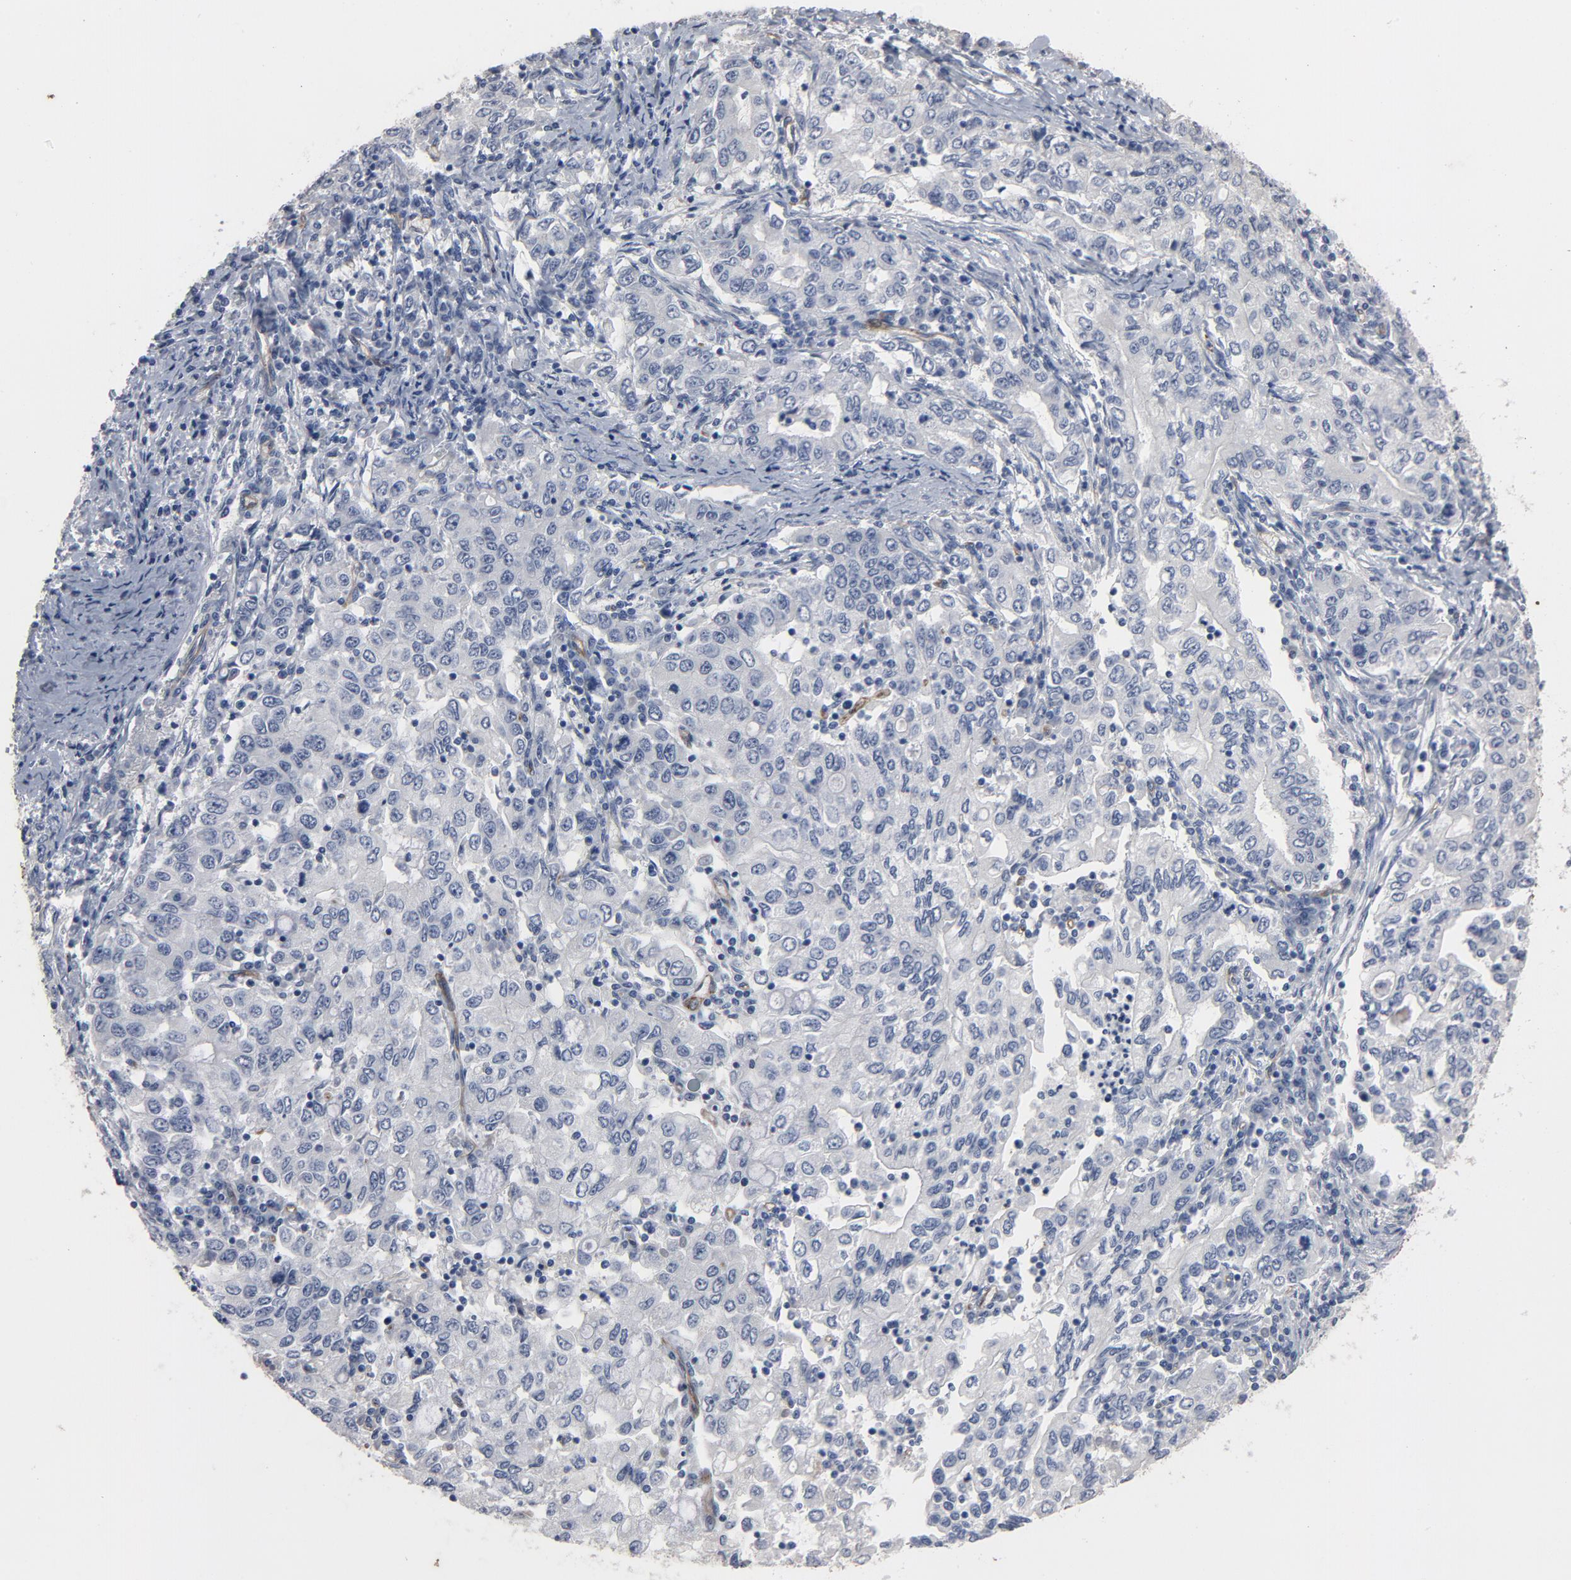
{"staining": {"intensity": "negative", "quantity": "none", "location": "none"}, "tissue": "stomach cancer", "cell_type": "Tumor cells", "image_type": "cancer", "snomed": [{"axis": "morphology", "description": "Adenocarcinoma, NOS"}, {"axis": "topography", "description": "Stomach, lower"}], "caption": "There is no significant staining in tumor cells of stomach cancer (adenocarcinoma).", "gene": "KDR", "patient": {"sex": "female", "age": 72}}